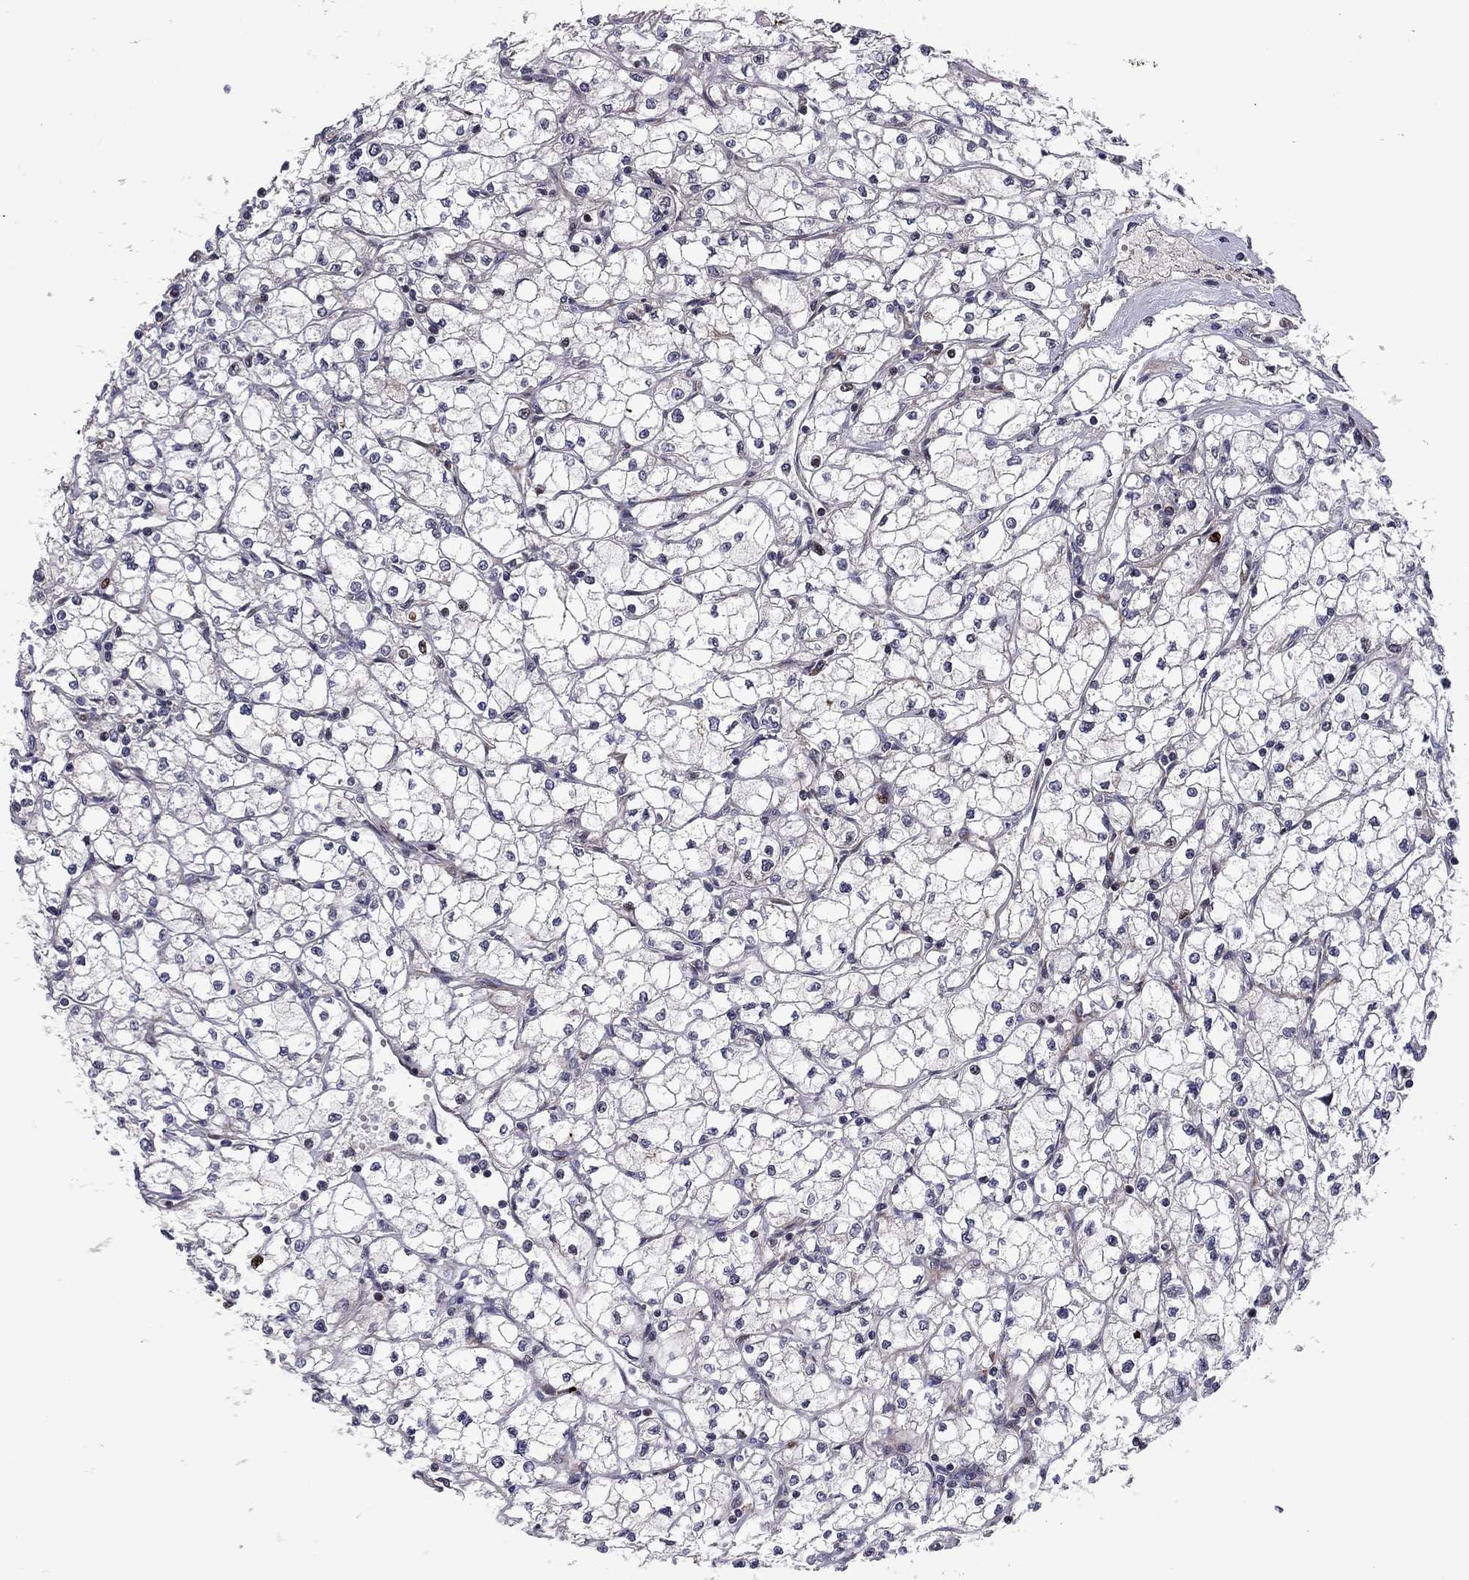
{"staining": {"intensity": "negative", "quantity": "none", "location": "none"}, "tissue": "renal cancer", "cell_type": "Tumor cells", "image_type": "cancer", "snomed": [{"axis": "morphology", "description": "Adenocarcinoma, NOS"}, {"axis": "topography", "description": "Kidney"}], "caption": "Tumor cells are negative for brown protein staining in renal cancer (adenocarcinoma). (DAB IHC visualized using brightfield microscopy, high magnification).", "gene": "MIOS", "patient": {"sex": "male", "age": 67}}